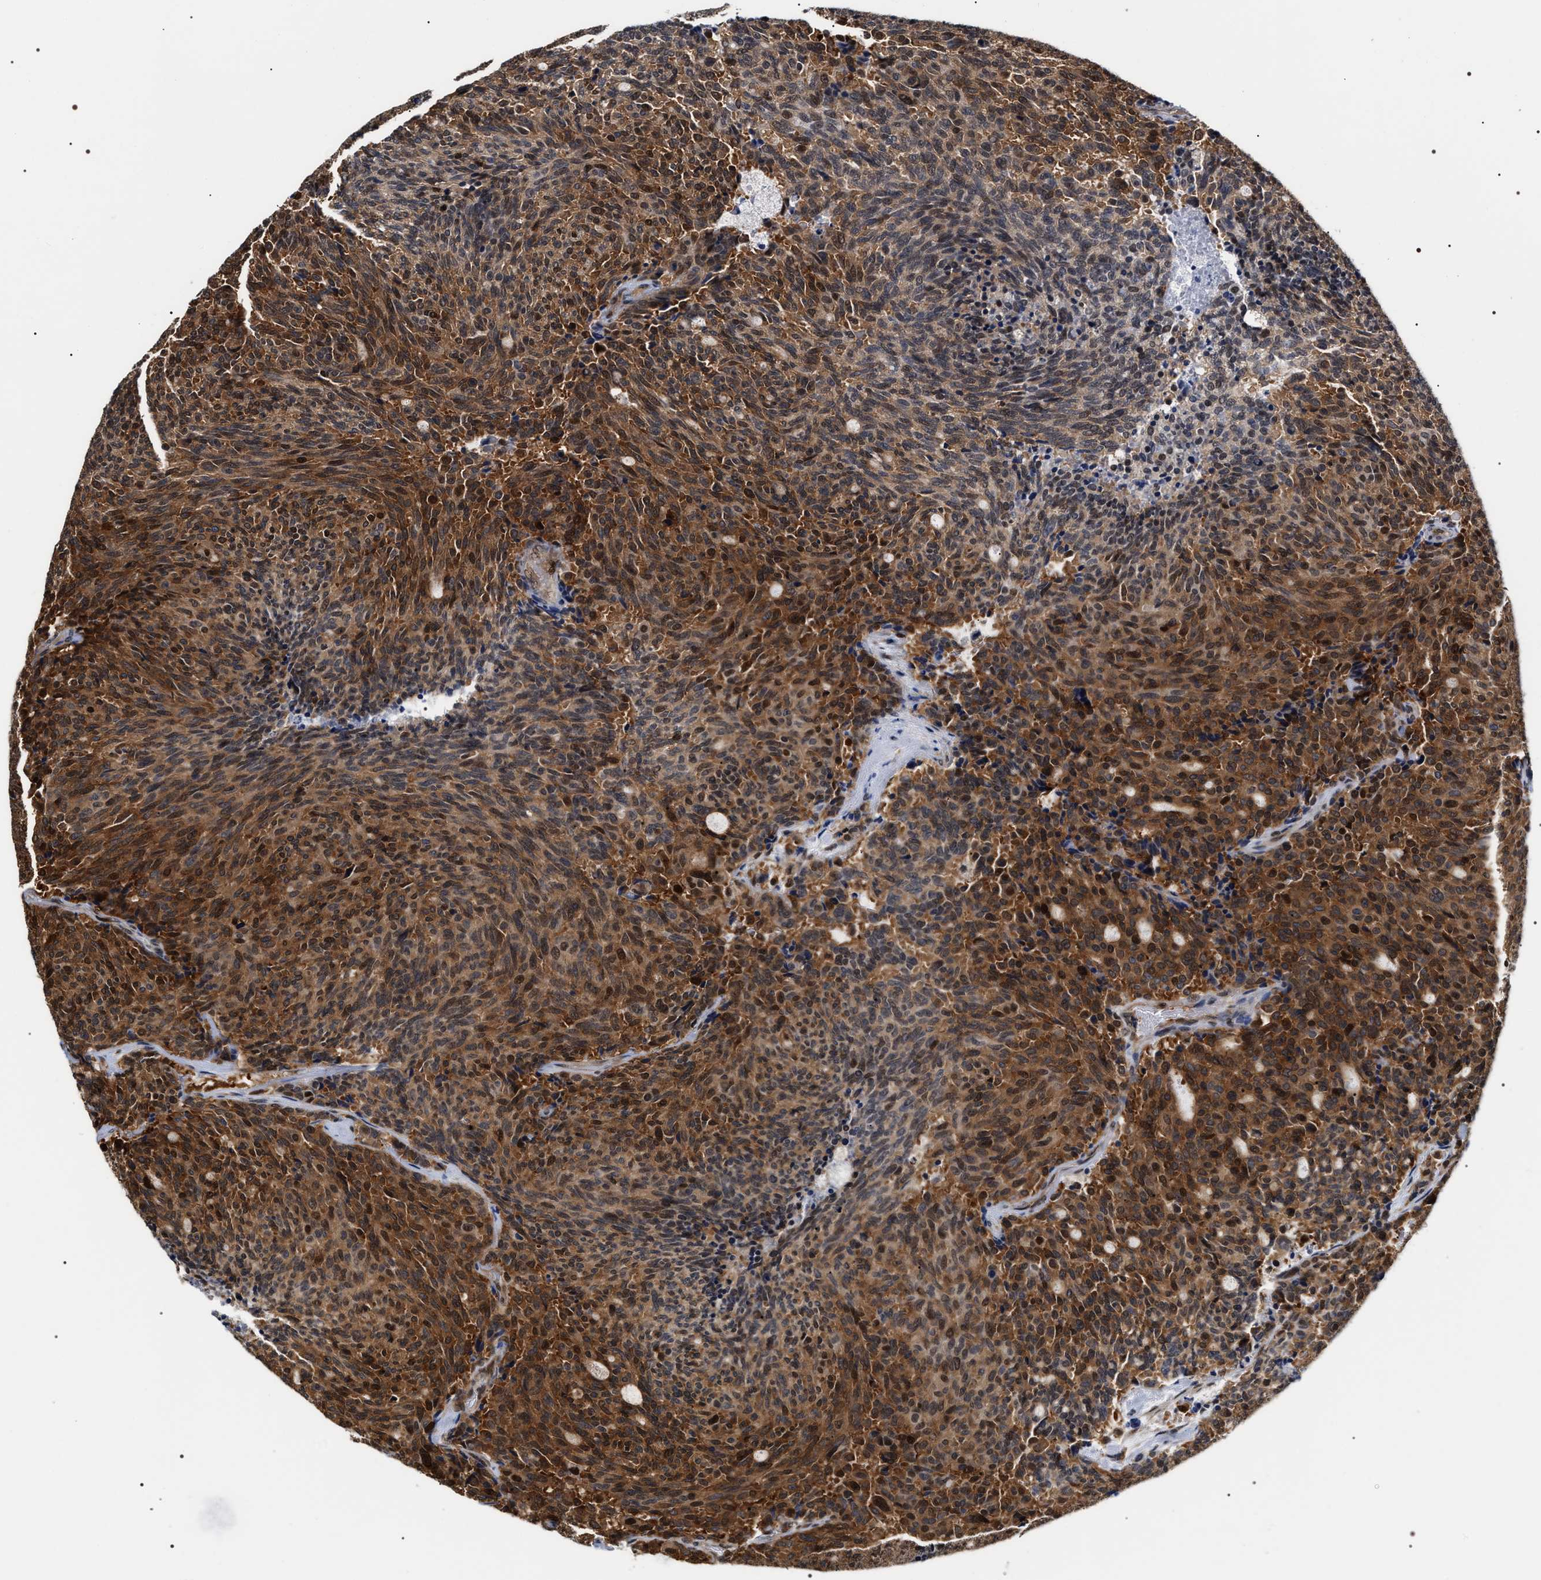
{"staining": {"intensity": "moderate", "quantity": ">75%", "location": "cytoplasmic/membranous,nuclear"}, "tissue": "carcinoid", "cell_type": "Tumor cells", "image_type": "cancer", "snomed": [{"axis": "morphology", "description": "Carcinoid, malignant, NOS"}, {"axis": "topography", "description": "Pancreas"}], "caption": "Immunohistochemistry (IHC) image of neoplastic tissue: carcinoid (malignant) stained using immunohistochemistry exhibits medium levels of moderate protein expression localized specifically in the cytoplasmic/membranous and nuclear of tumor cells, appearing as a cytoplasmic/membranous and nuclear brown color.", "gene": "BAG6", "patient": {"sex": "female", "age": 54}}